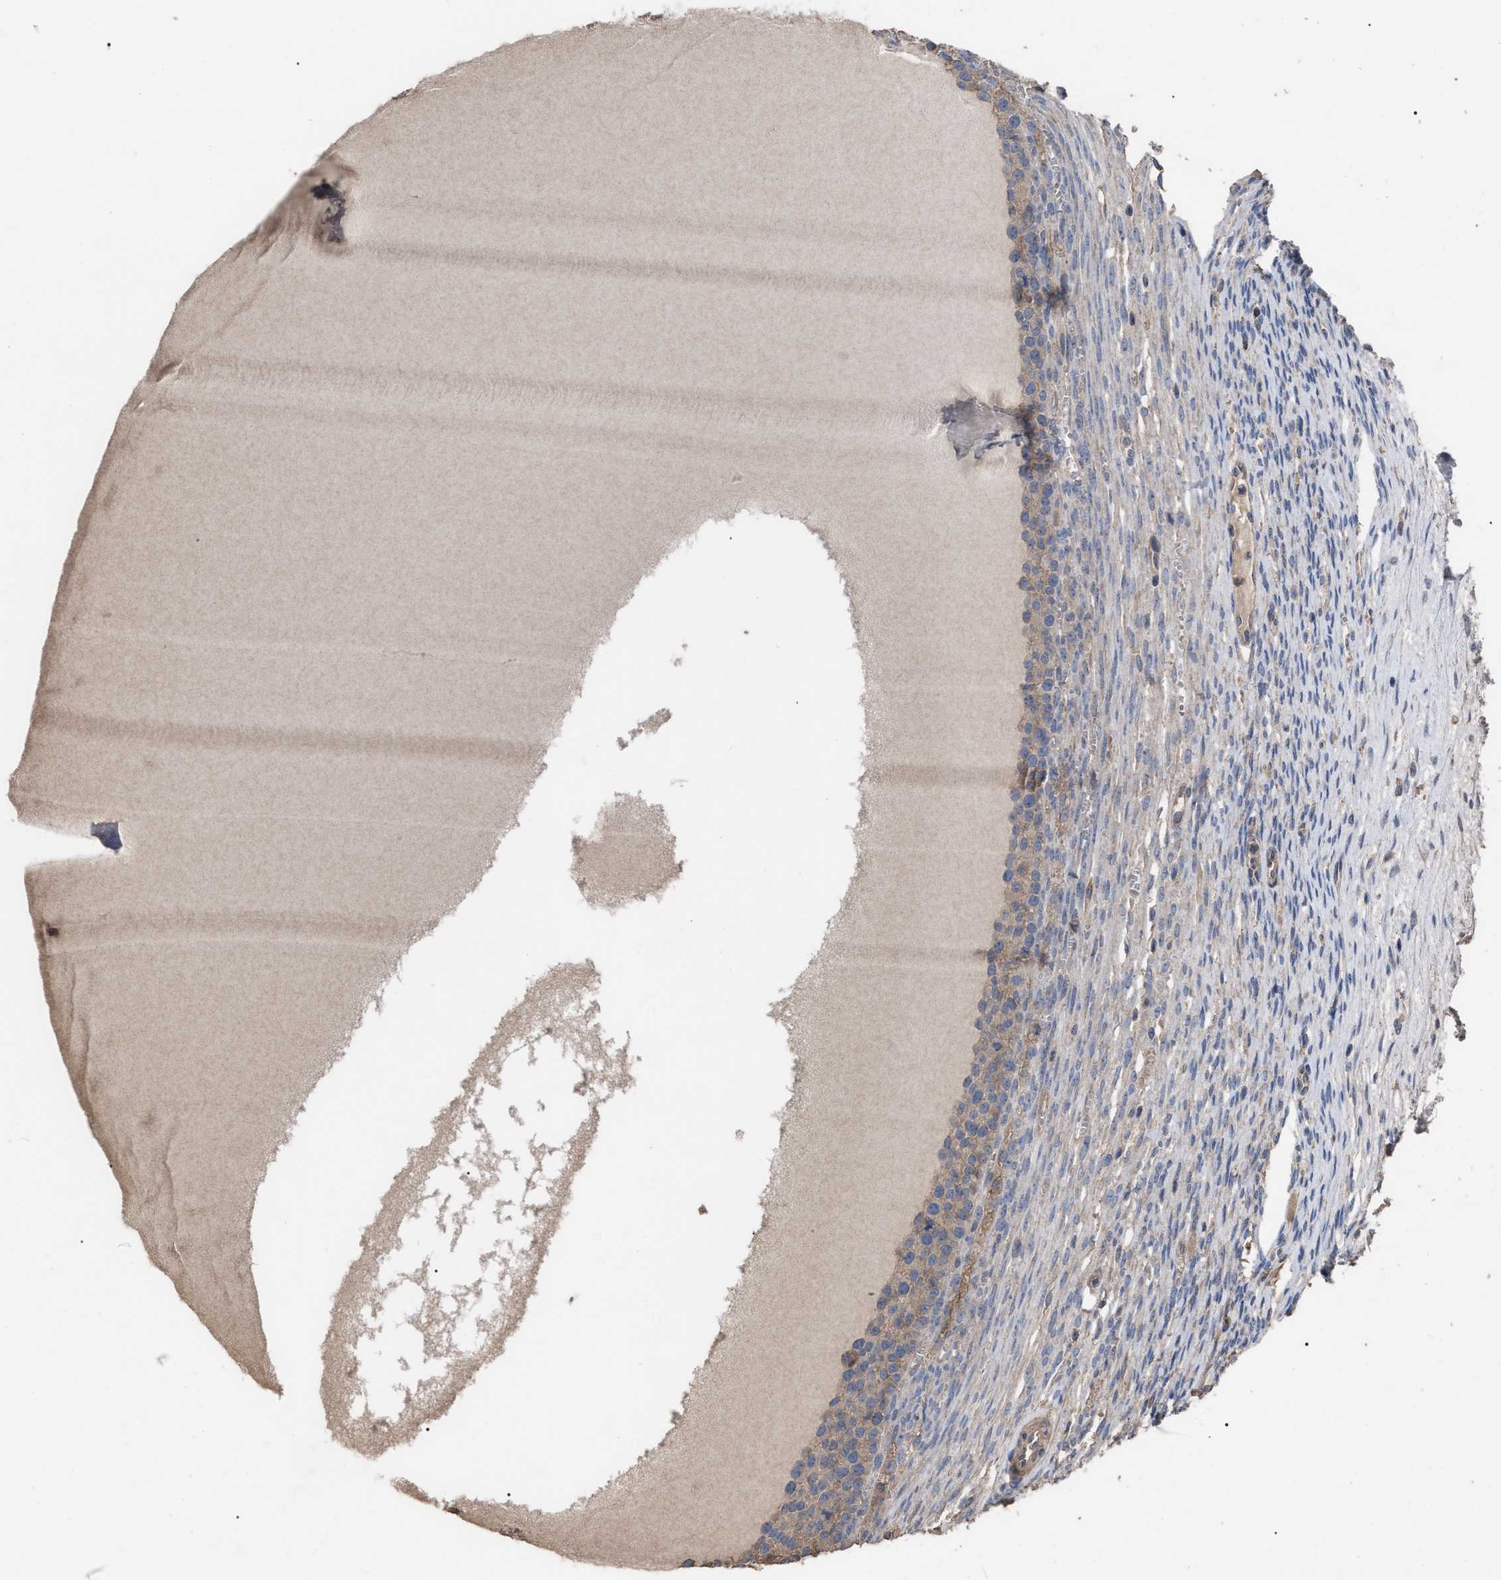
{"staining": {"intensity": "weak", "quantity": "25%-75%", "location": "cytoplasmic/membranous"}, "tissue": "ovary", "cell_type": "Ovarian stroma cells", "image_type": "normal", "snomed": [{"axis": "morphology", "description": "Normal tissue, NOS"}, {"axis": "topography", "description": "Ovary"}], "caption": "Protein staining displays weak cytoplasmic/membranous expression in approximately 25%-75% of ovarian stroma cells in unremarkable ovary.", "gene": "BTN2A1", "patient": {"sex": "female", "age": 33}}